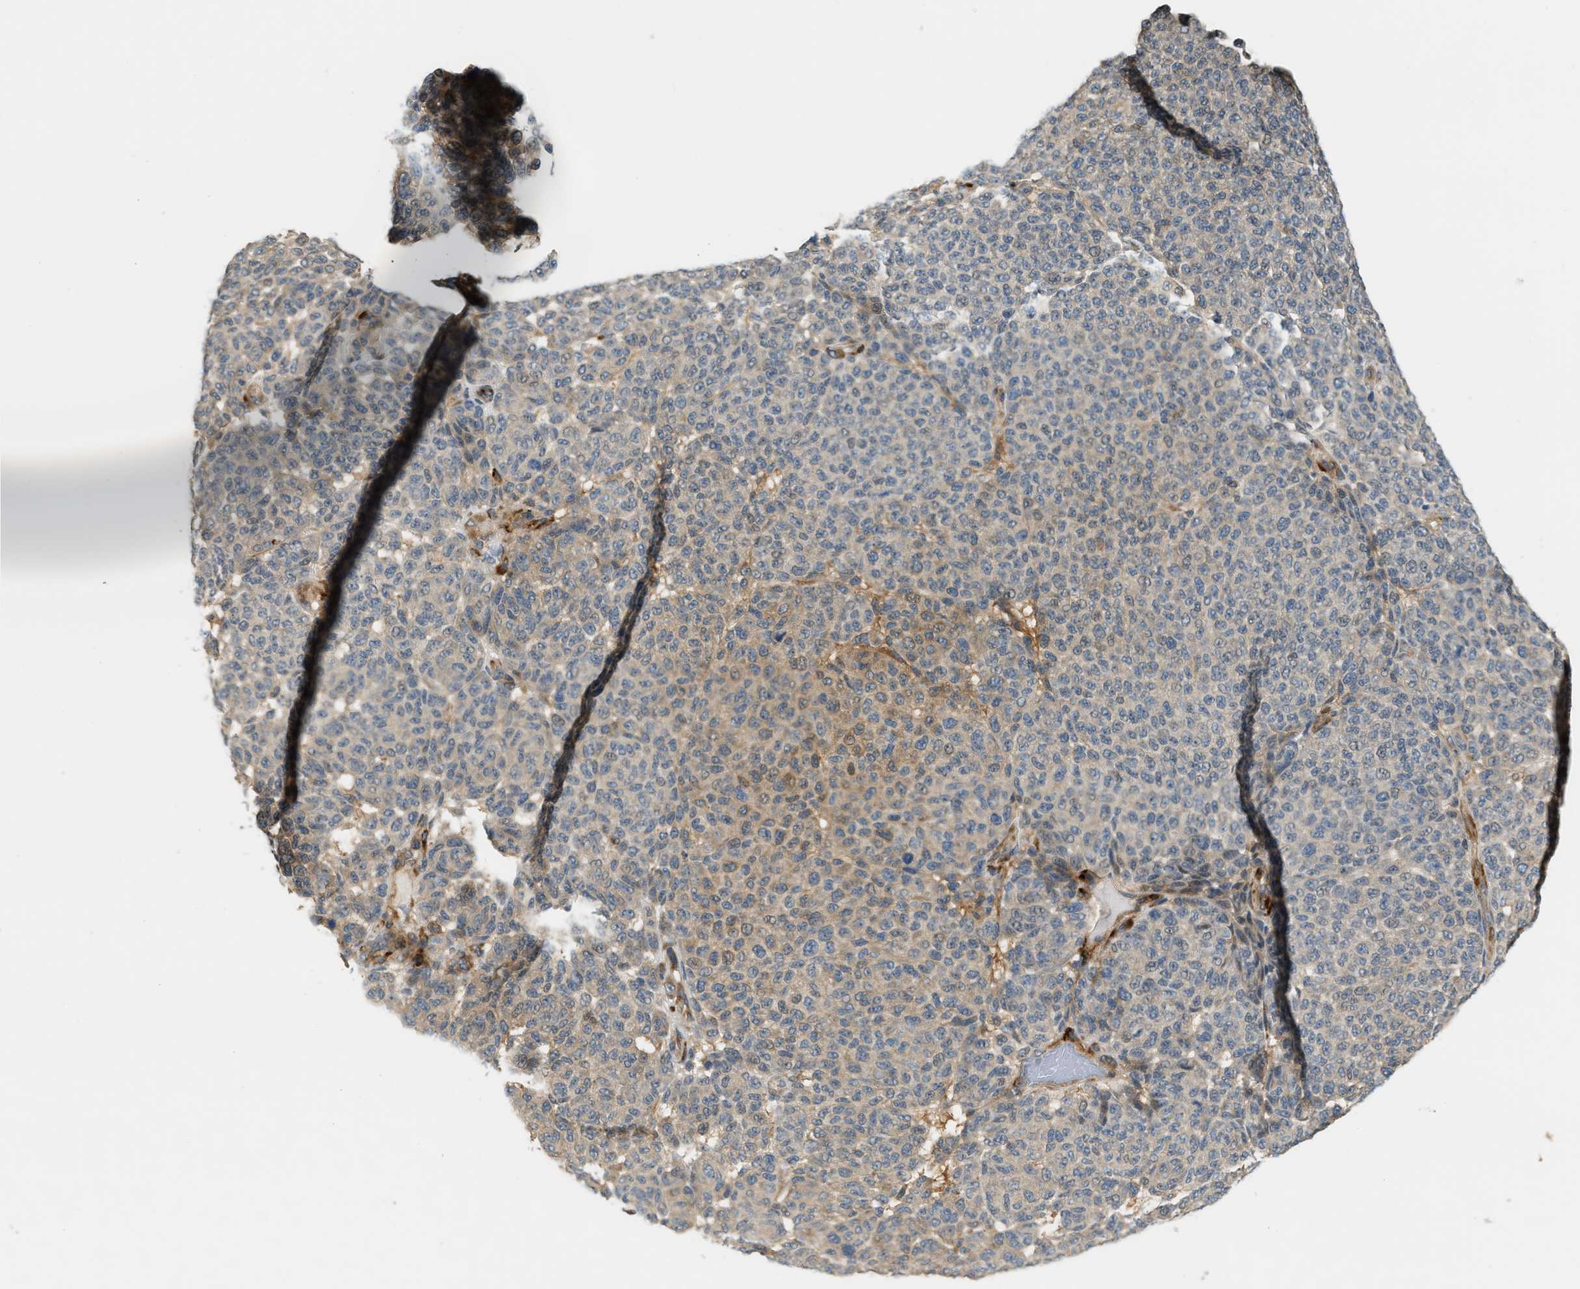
{"staining": {"intensity": "moderate", "quantity": "<25%", "location": "cytoplasmic/membranous"}, "tissue": "melanoma", "cell_type": "Tumor cells", "image_type": "cancer", "snomed": [{"axis": "morphology", "description": "Malignant melanoma, NOS"}, {"axis": "topography", "description": "Skin"}], "caption": "Malignant melanoma tissue demonstrates moderate cytoplasmic/membranous staining in approximately <25% of tumor cells", "gene": "PDCL3", "patient": {"sex": "male", "age": 59}}